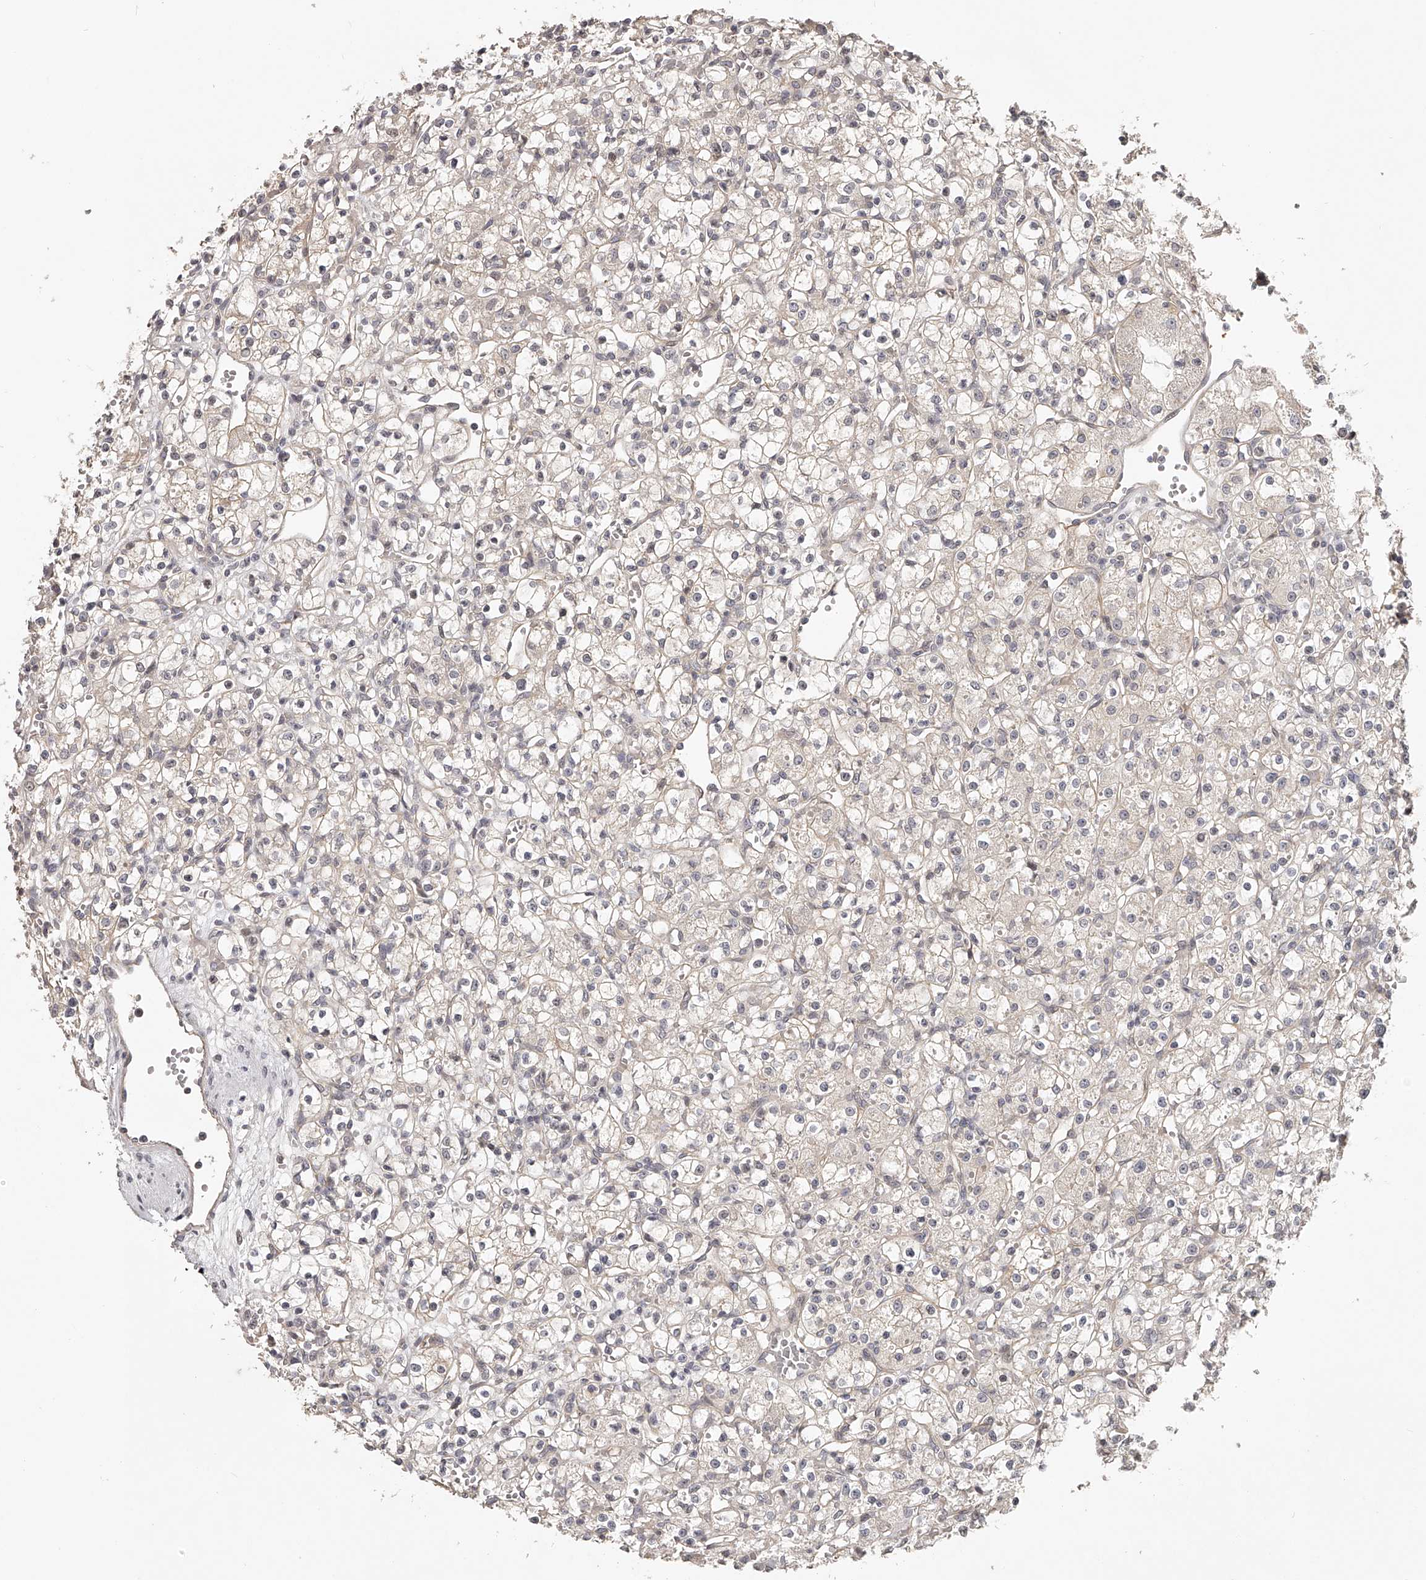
{"staining": {"intensity": "negative", "quantity": "none", "location": "none"}, "tissue": "renal cancer", "cell_type": "Tumor cells", "image_type": "cancer", "snomed": [{"axis": "morphology", "description": "Adenocarcinoma, NOS"}, {"axis": "topography", "description": "Kidney"}], "caption": "A high-resolution image shows immunohistochemistry (IHC) staining of adenocarcinoma (renal), which exhibits no significant staining in tumor cells. The staining is performed using DAB (3,3'-diaminobenzidine) brown chromogen with nuclei counter-stained in using hematoxylin.", "gene": "ZNF582", "patient": {"sex": "female", "age": 59}}